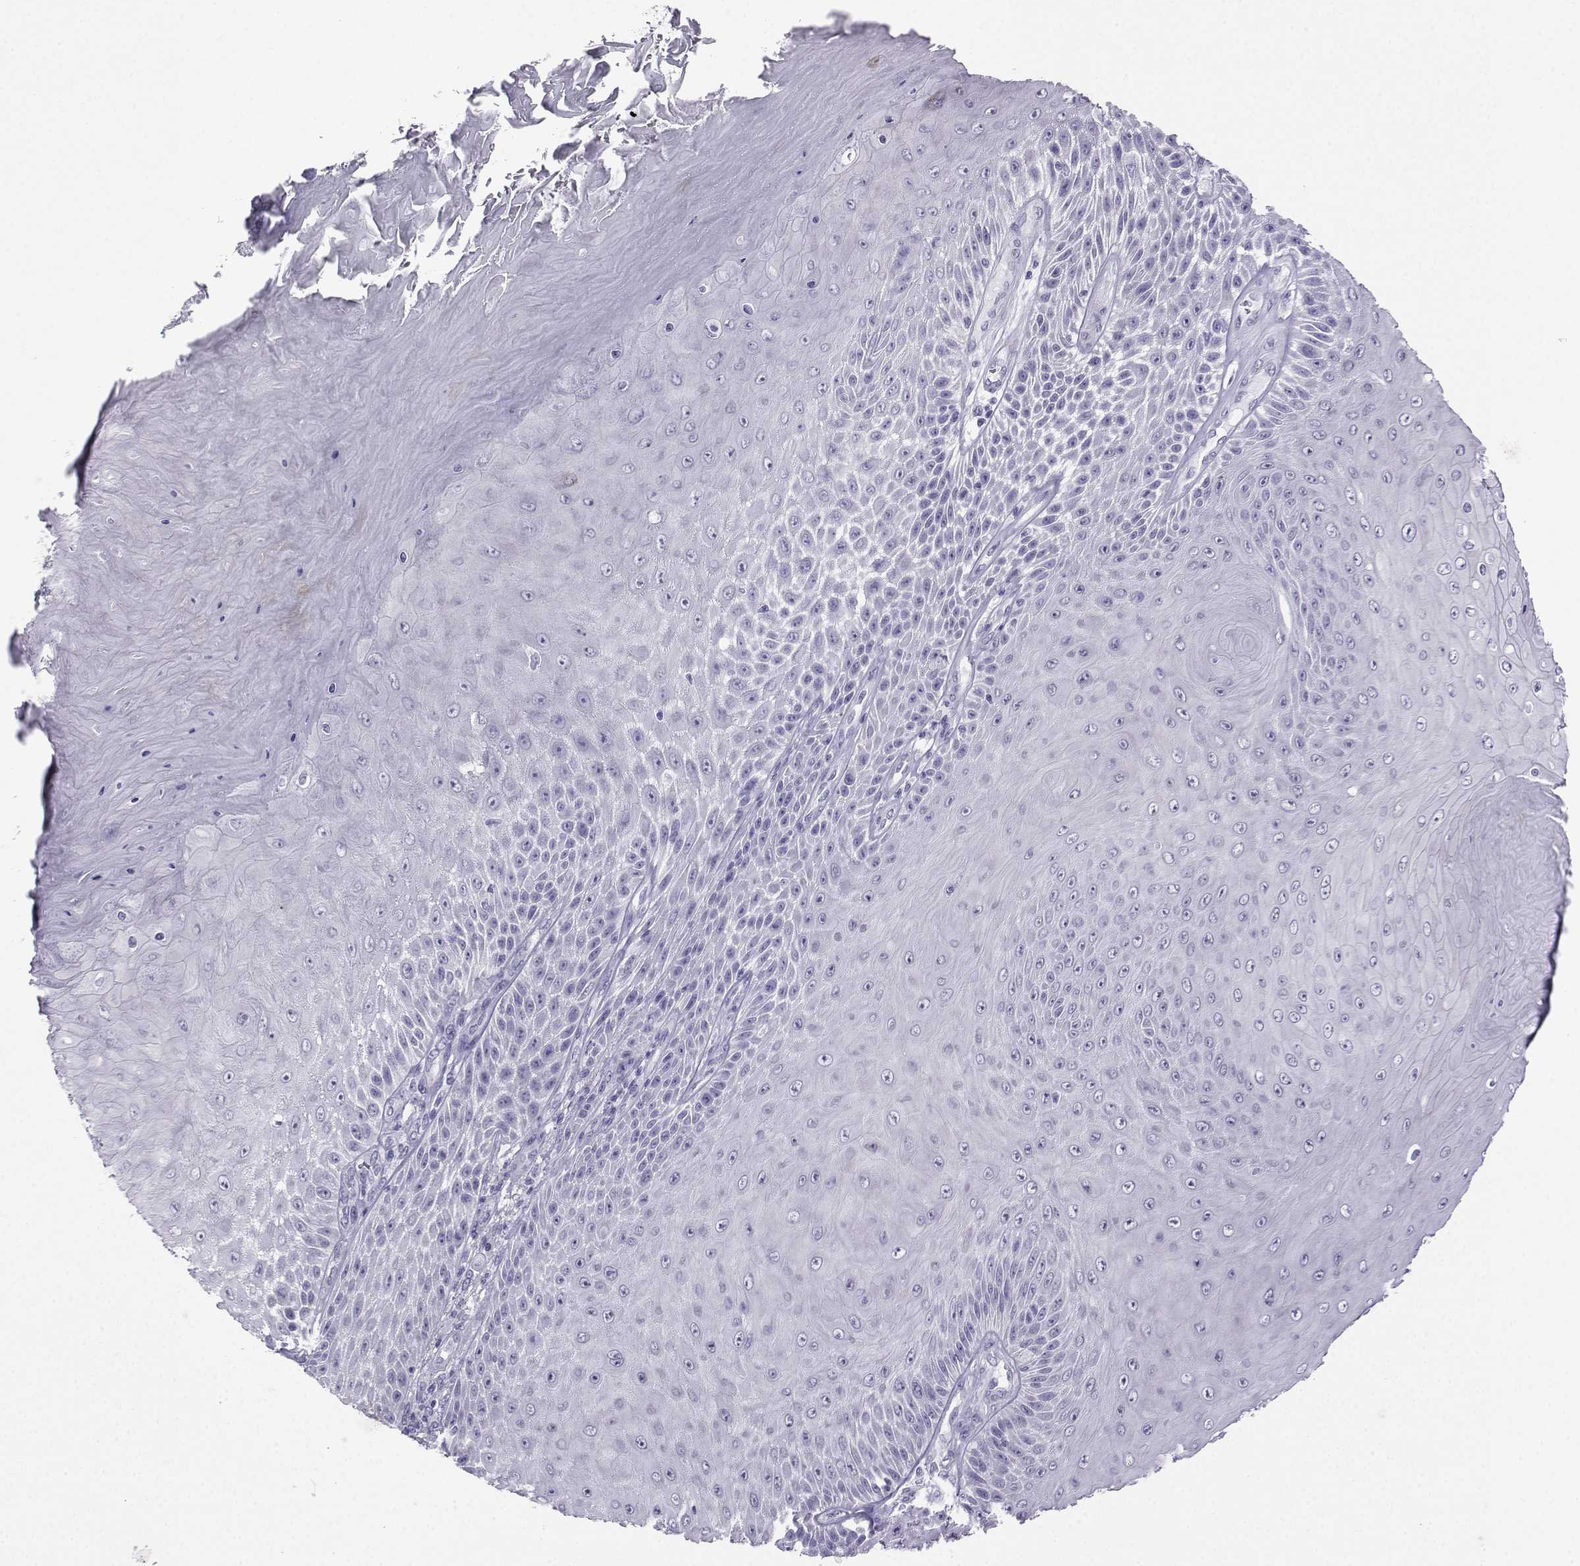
{"staining": {"intensity": "negative", "quantity": "none", "location": "none"}, "tissue": "skin cancer", "cell_type": "Tumor cells", "image_type": "cancer", "snomed": [{"axis": "morphology", "description": "Squamous cell carcinoma, NOS"}, {"axis": "topography", "description": "Skin"}], "caption": "Immunohistochemical staining of skin cancer reveals no significant positivity in tumor cells. Nuclei are stained in blue.", "gene": "KIF17", "patient": {"sex": "male", "age": 62}}